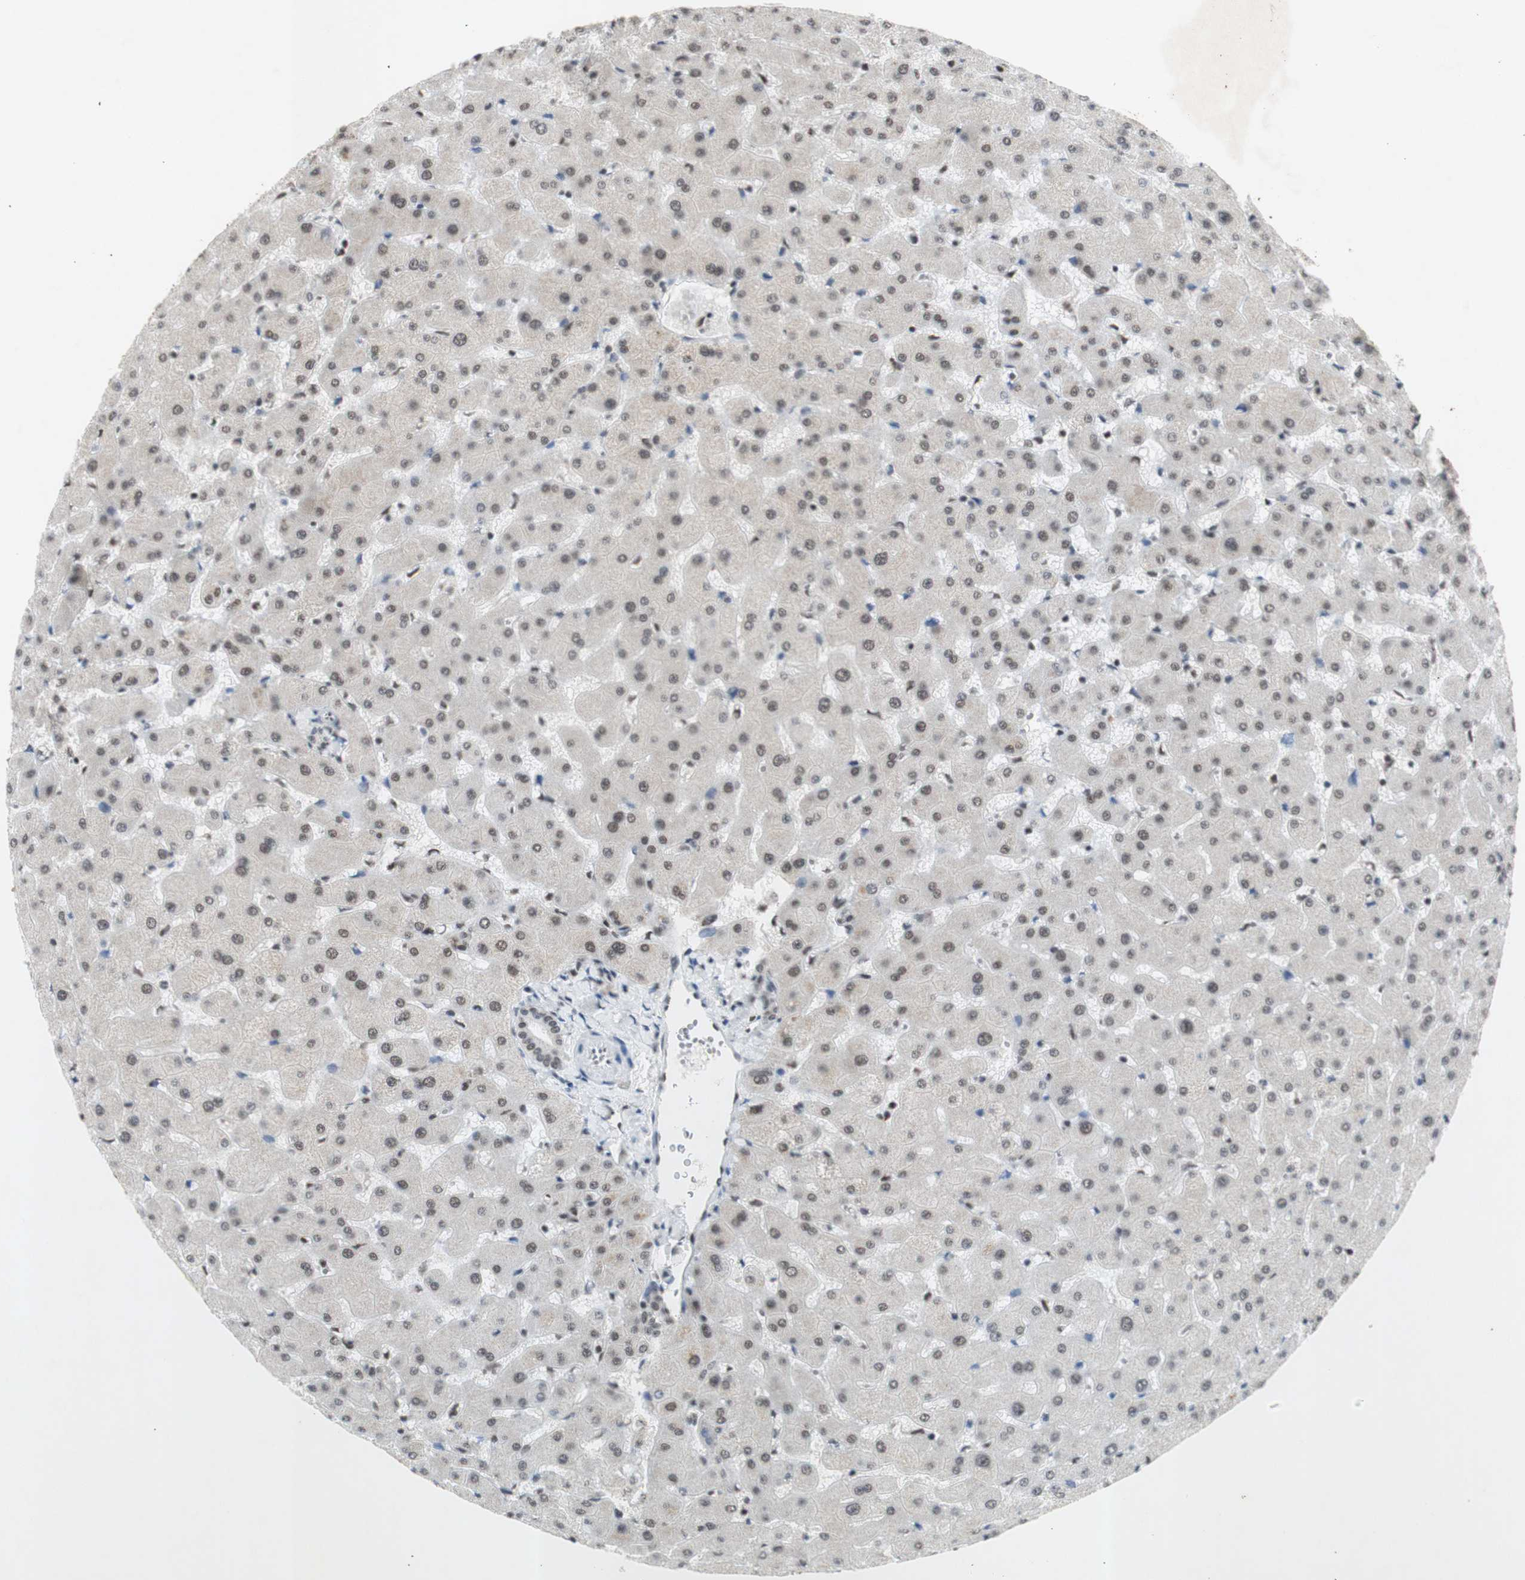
{"staining": {"intensity": "weak", "quantity": ">75%", "location": "nuclear"}, "tissue": "liver", "cell_type": "Cholangiocytes", "image_type": "normal", "snomed": [{"axis": "morphology", "description": "Normal tissue, NOS"}, {"axis": "topography", "description": "Liver"}], "caption": "DAB (3,3'-diaminobenzidine) immunohistochemical staining of normal liver reveals weak nuclear protein staining in about >75% of cholangiocytes.", "gene": "SNRPB", "patient": {"sex": "female", "age": 63}}